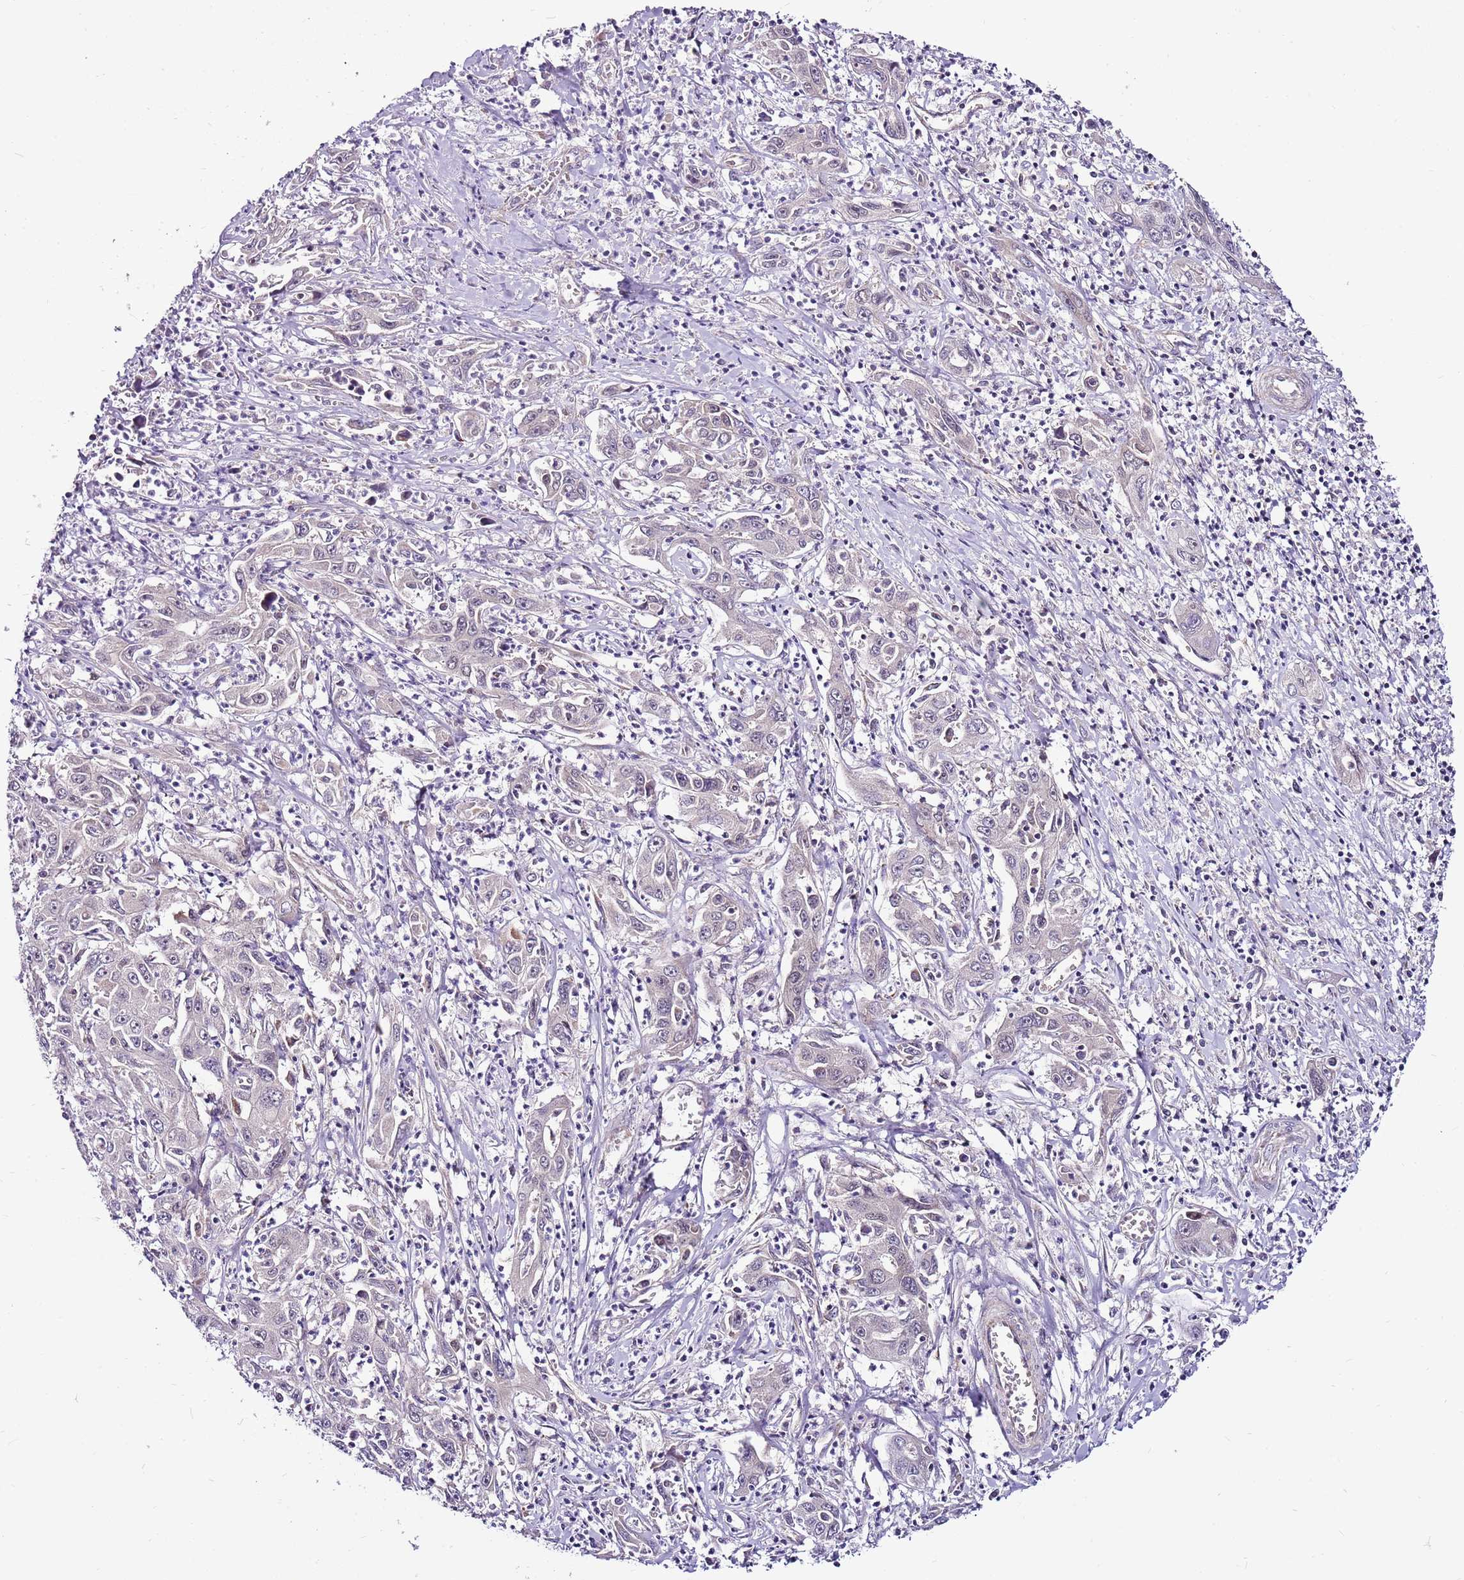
{"staining": {"intensity": "negative", "quantity": "none", "location": "none"}, "tissue": "liver cancer", "cell_type": "Tumor cells", "image_type": "cancer", "snomed": [{"axis": "morphology", "description": "Carcinoma, Hepatocellular, NOS"}, {"axis": "topography", "description": "Liver"}], "caption": "The immunohistochemistry image has no significant positivity in tumor cells of liver cancer tissue. (Immunohistochemistry, brightfield microscopy, high magnification).", "gene": "POLE3", "patient": {"sex": "male", "age": 63}}